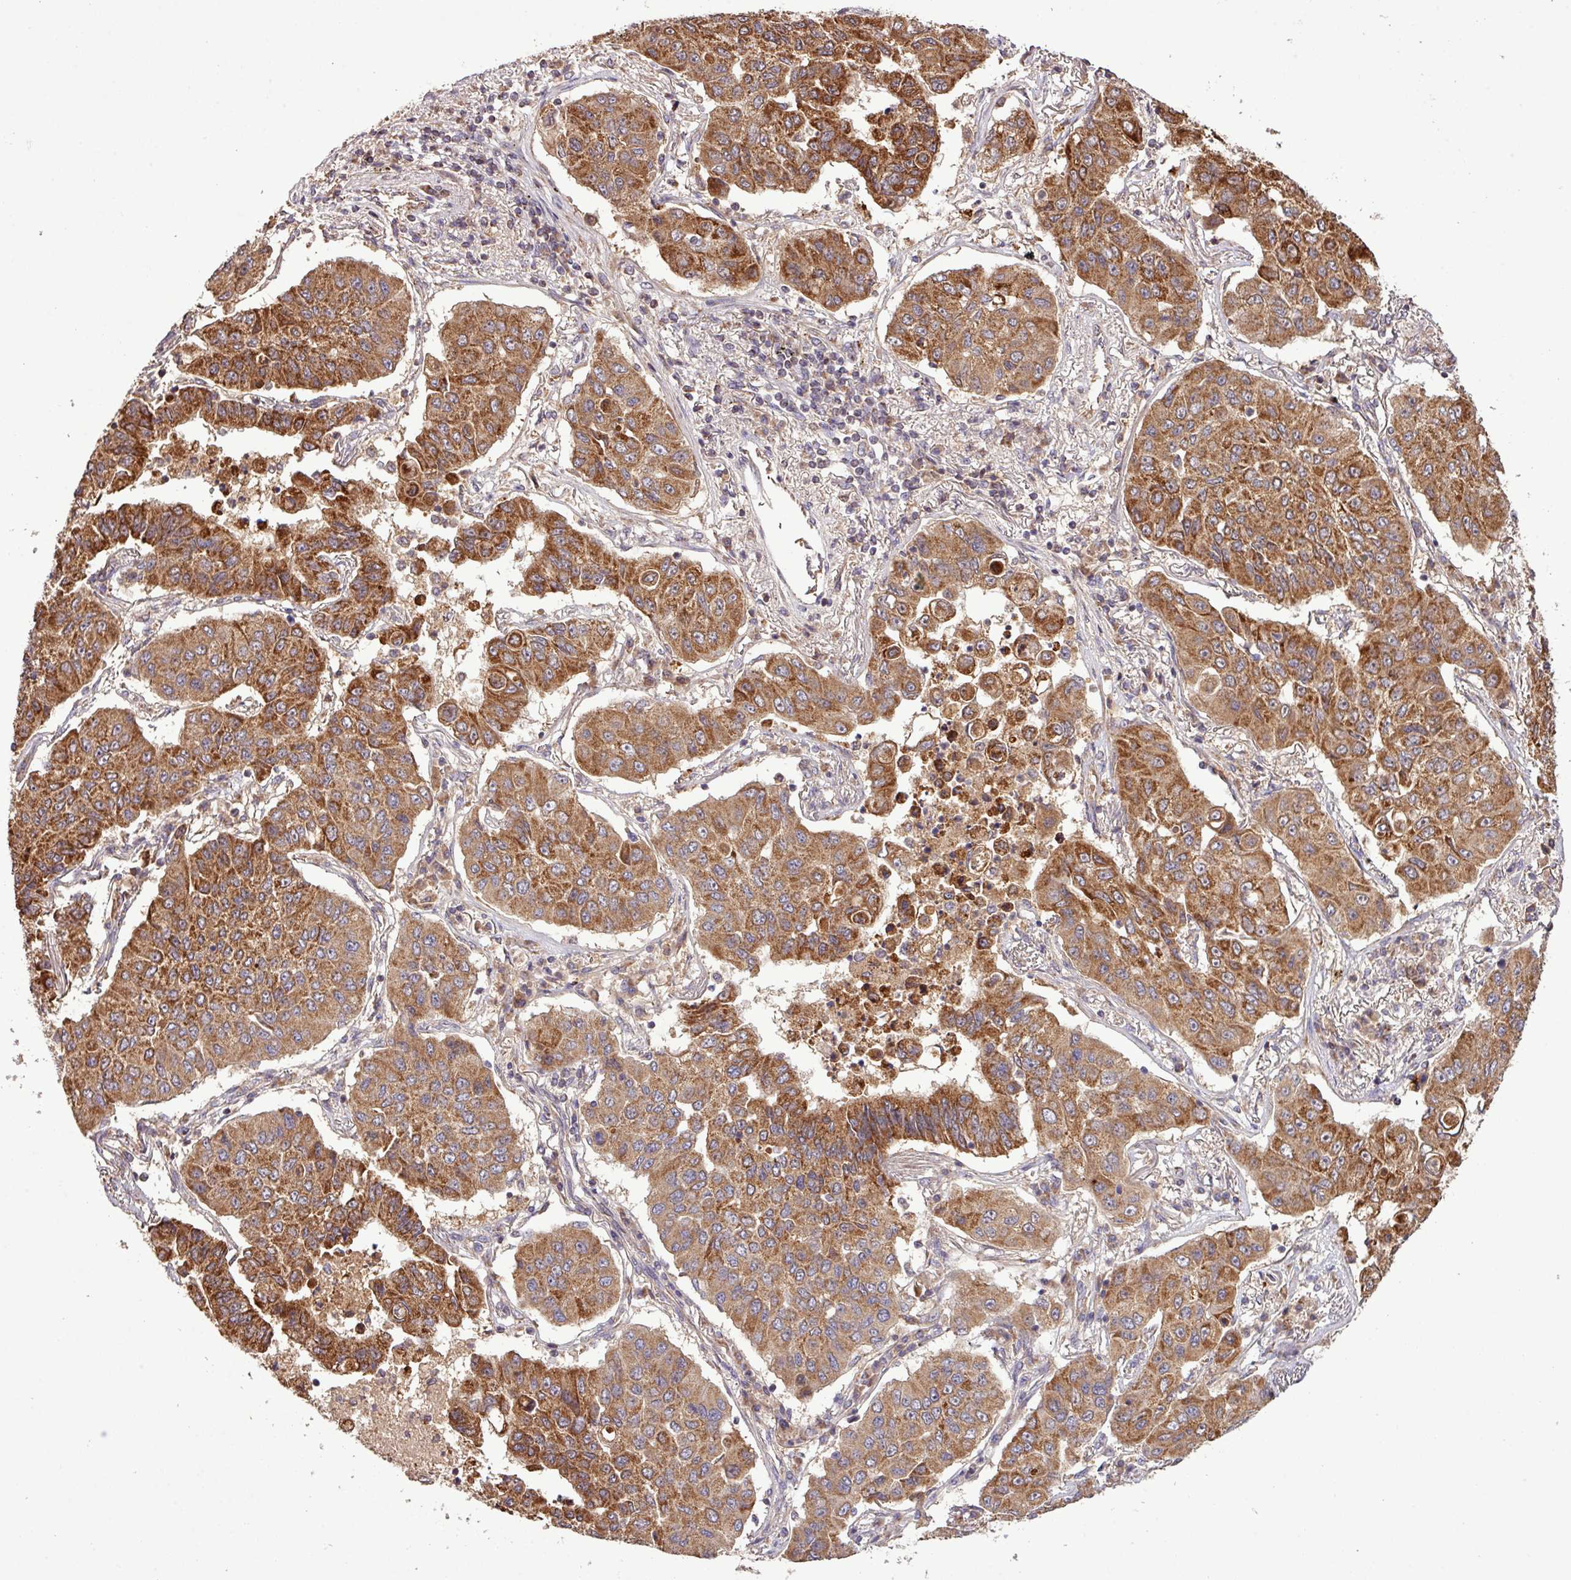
{"staining": {"intensity": "strong", "quantity": ">75%", "location": "cytoplasmic/membranous"}, "tissue": "lung cancer", "cell_type": "Tumor cells", "image_type": "cancer", "snomed": [{"axis": "morphology", "description": "Squamous cell carcinoma, NOS"}, {"axis": "topography", "description": "Lung"}], "caption": "Human squamous cell carcinoma (lung) stained with a brown dye shows strong cytoplasmic/membranous positive expression in about >75% of tumor cells.", "gene": "YPEL3", "patient": {"sex": "male", "age": 74}}